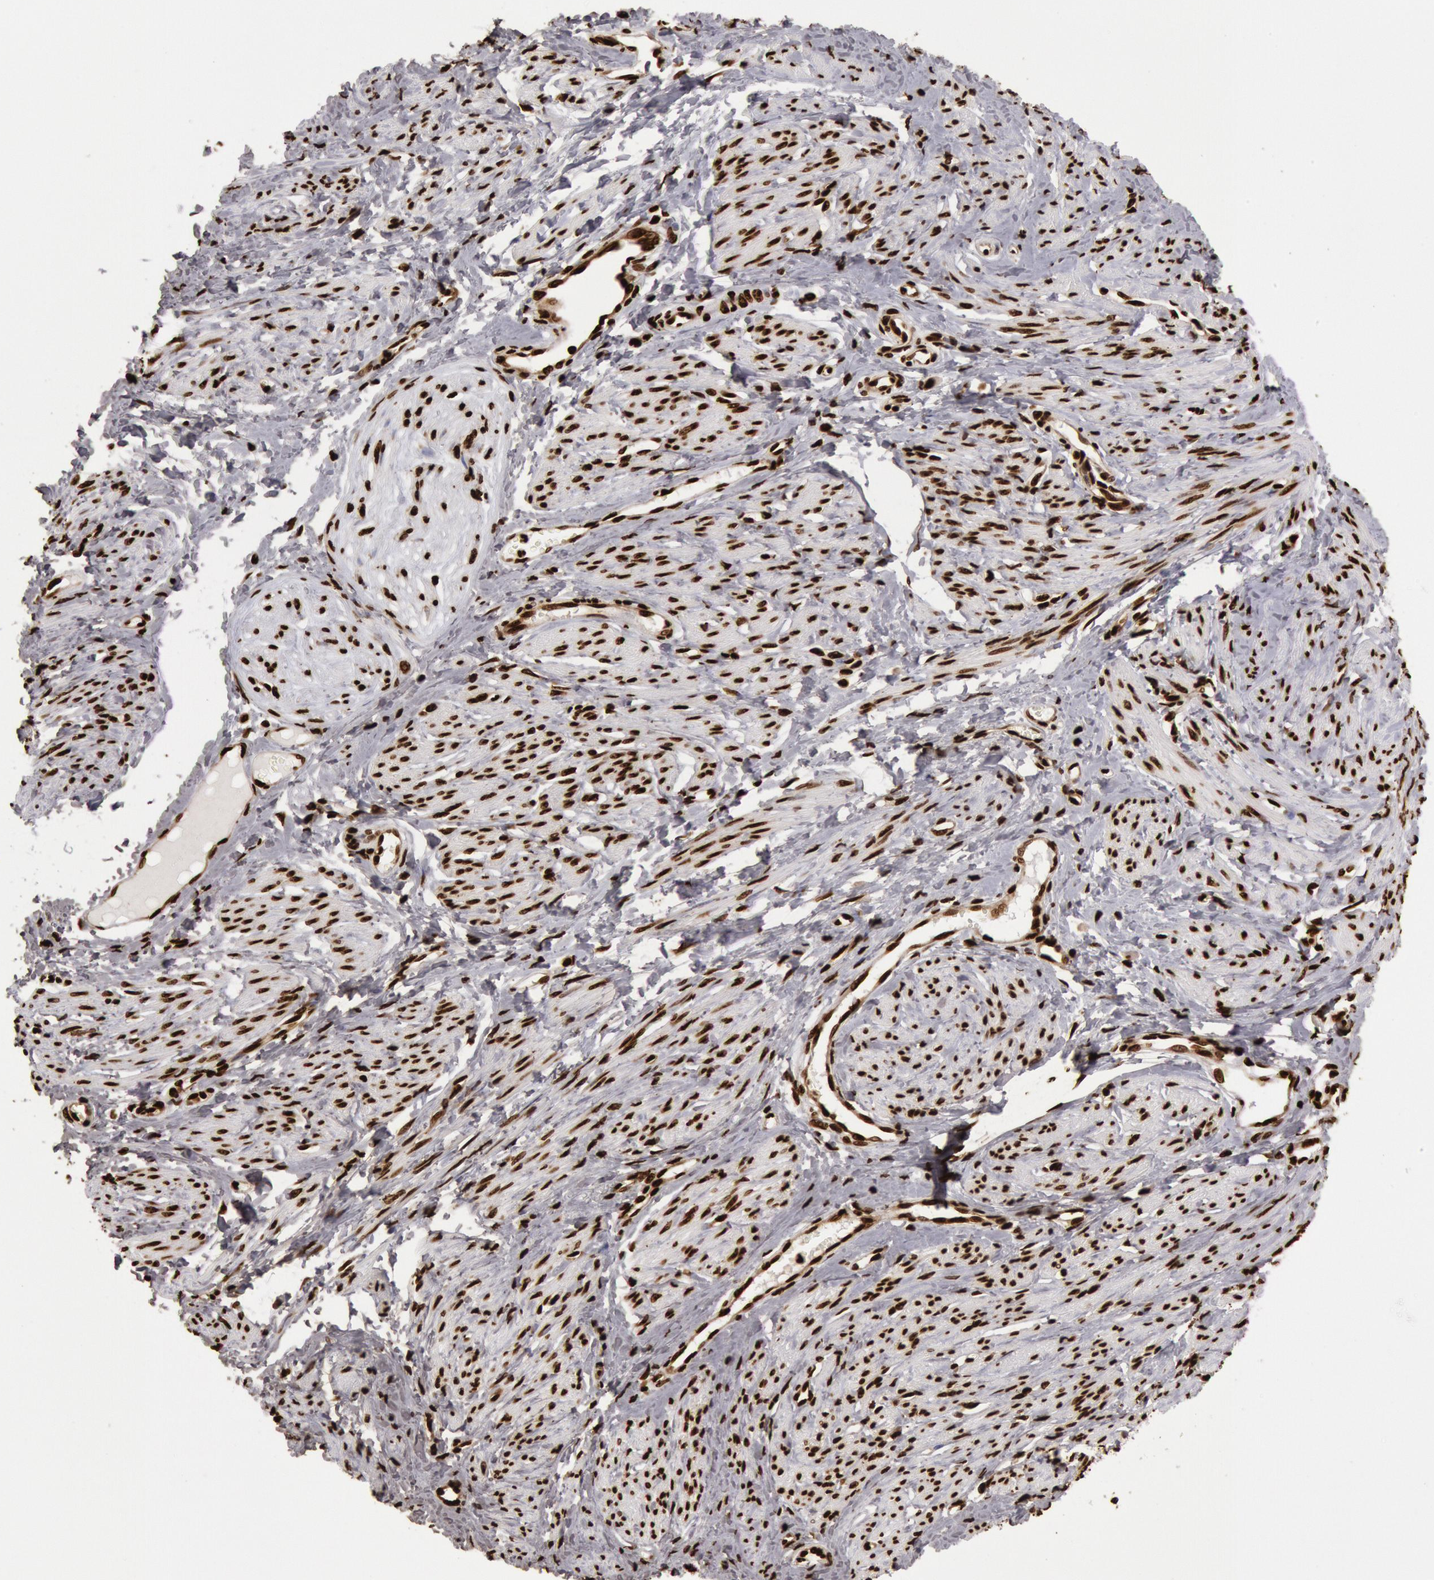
{"staining": {"intensity": "strong", "quantity": ">75%", "location": "nuclear"}, "tissue": "smooth muscle", "cell_type": "Smooth muscle cells", "image_type": "normal", "snomed": [{"axis": "morphology", "description": "Normal tissue, NOS"}, {"axis": "topography", "description": "Smooth muscle"}, {"axis": "topography", "description": "Uterus"}], "caption": "Smooth muscle cells show high levels of strong nuclear staining in about >75% of cells in normal human smooth muscle.", "gene": "H3", "patient": {"sex": "female", "age": 39}}